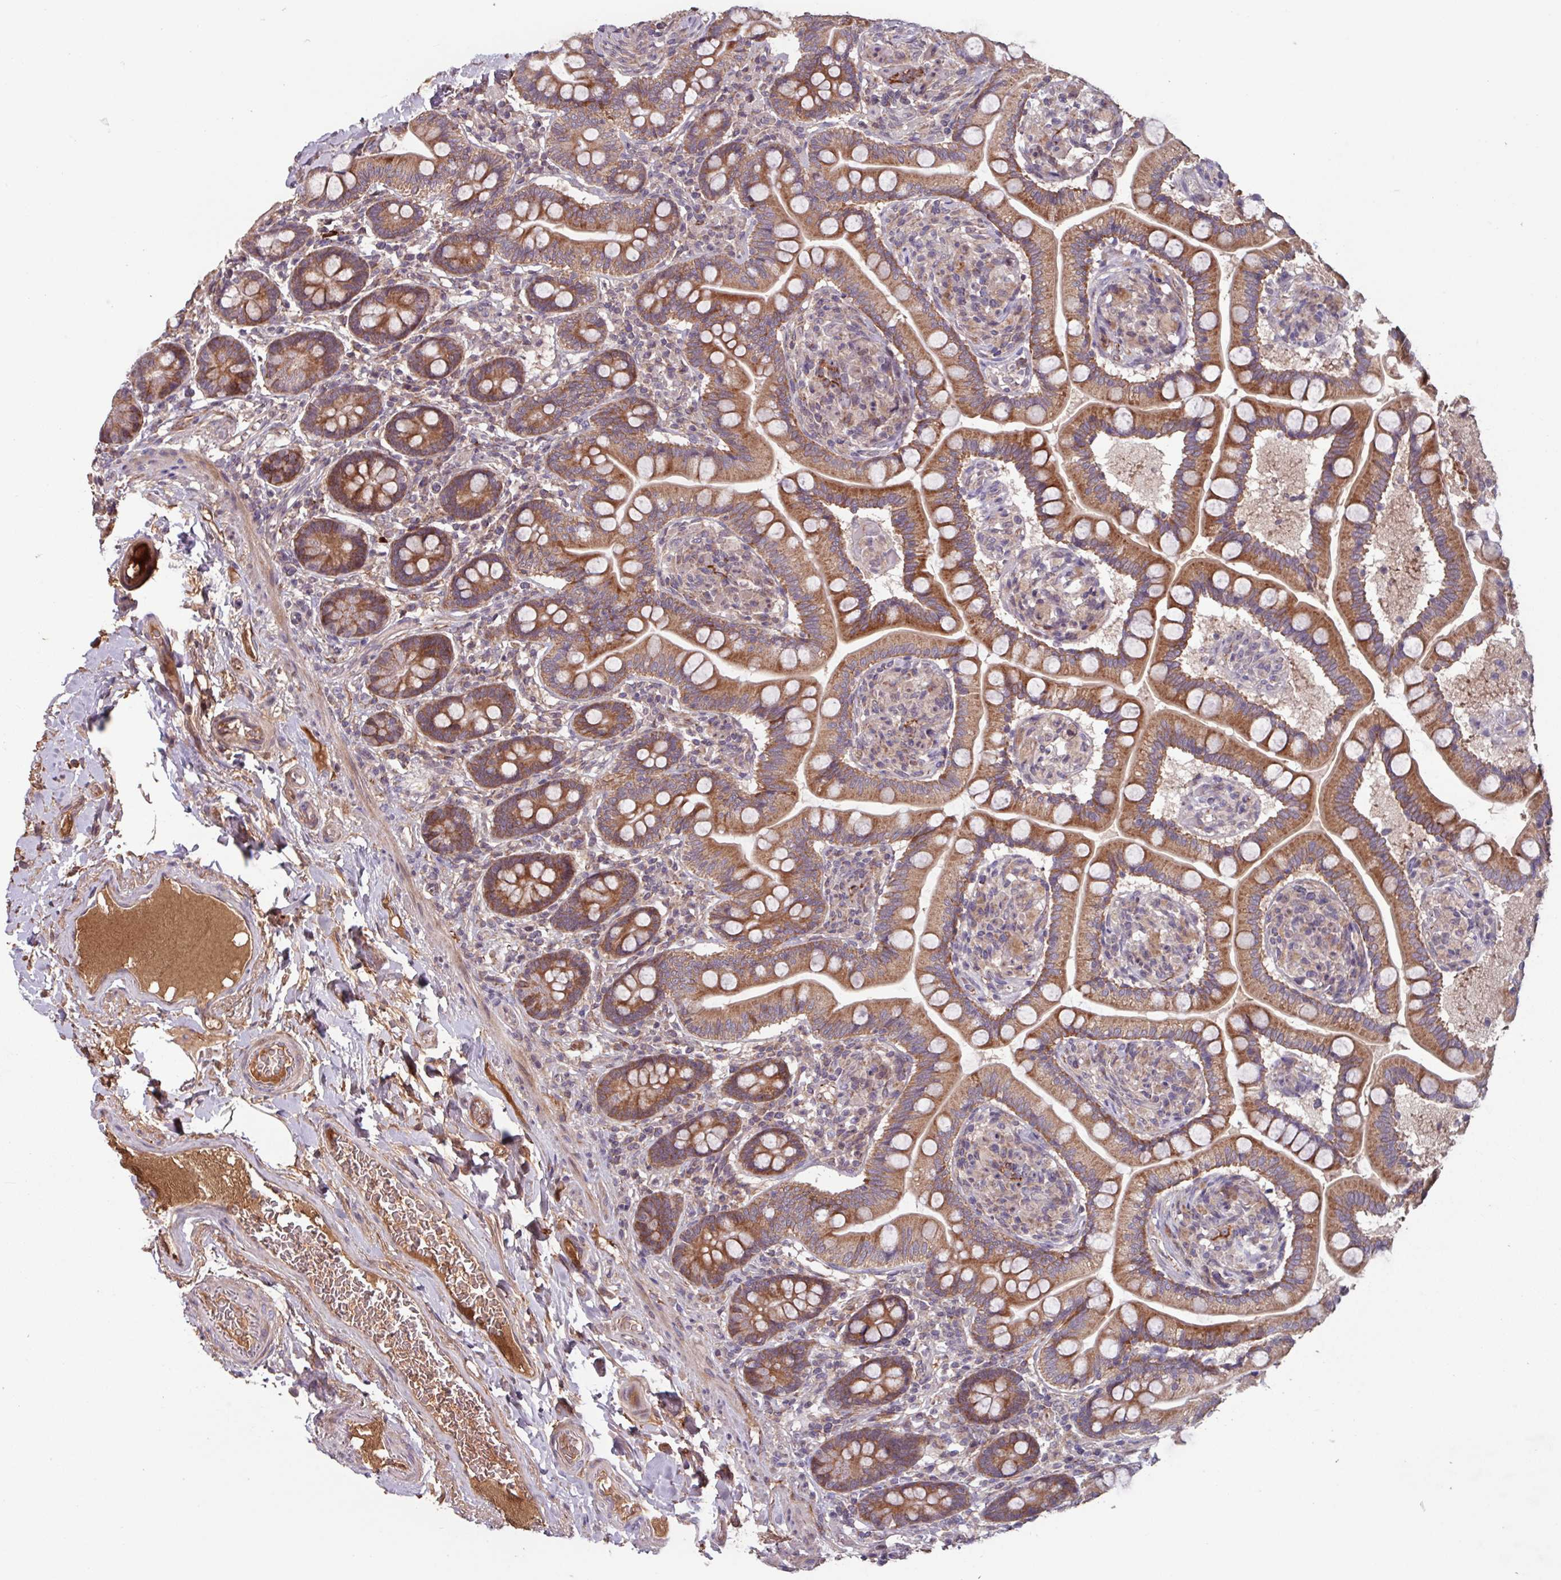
{"staining": {"intensity": "strong", "quantity": ">75%", "location": "cytoplasmic/membranous"}, "tissue": "small intestine", "cell_type": "Glandular cells", "image_type": "normal", "snomed": [{"axis": "morphology", "description": "Normal tissue, NOS"}, {"axis": "topography", "description": "Small intestine"}], "caption": "This micrograph displays normal small intestine stained with IHC to label a protein in brown. The cytoplasmic/membranous of glandular cells show strong positivity for the protein. Nuclei are counter-stained blue.", "gene": "TMEM88", "patient": {"sex": "female", "age": 64}}